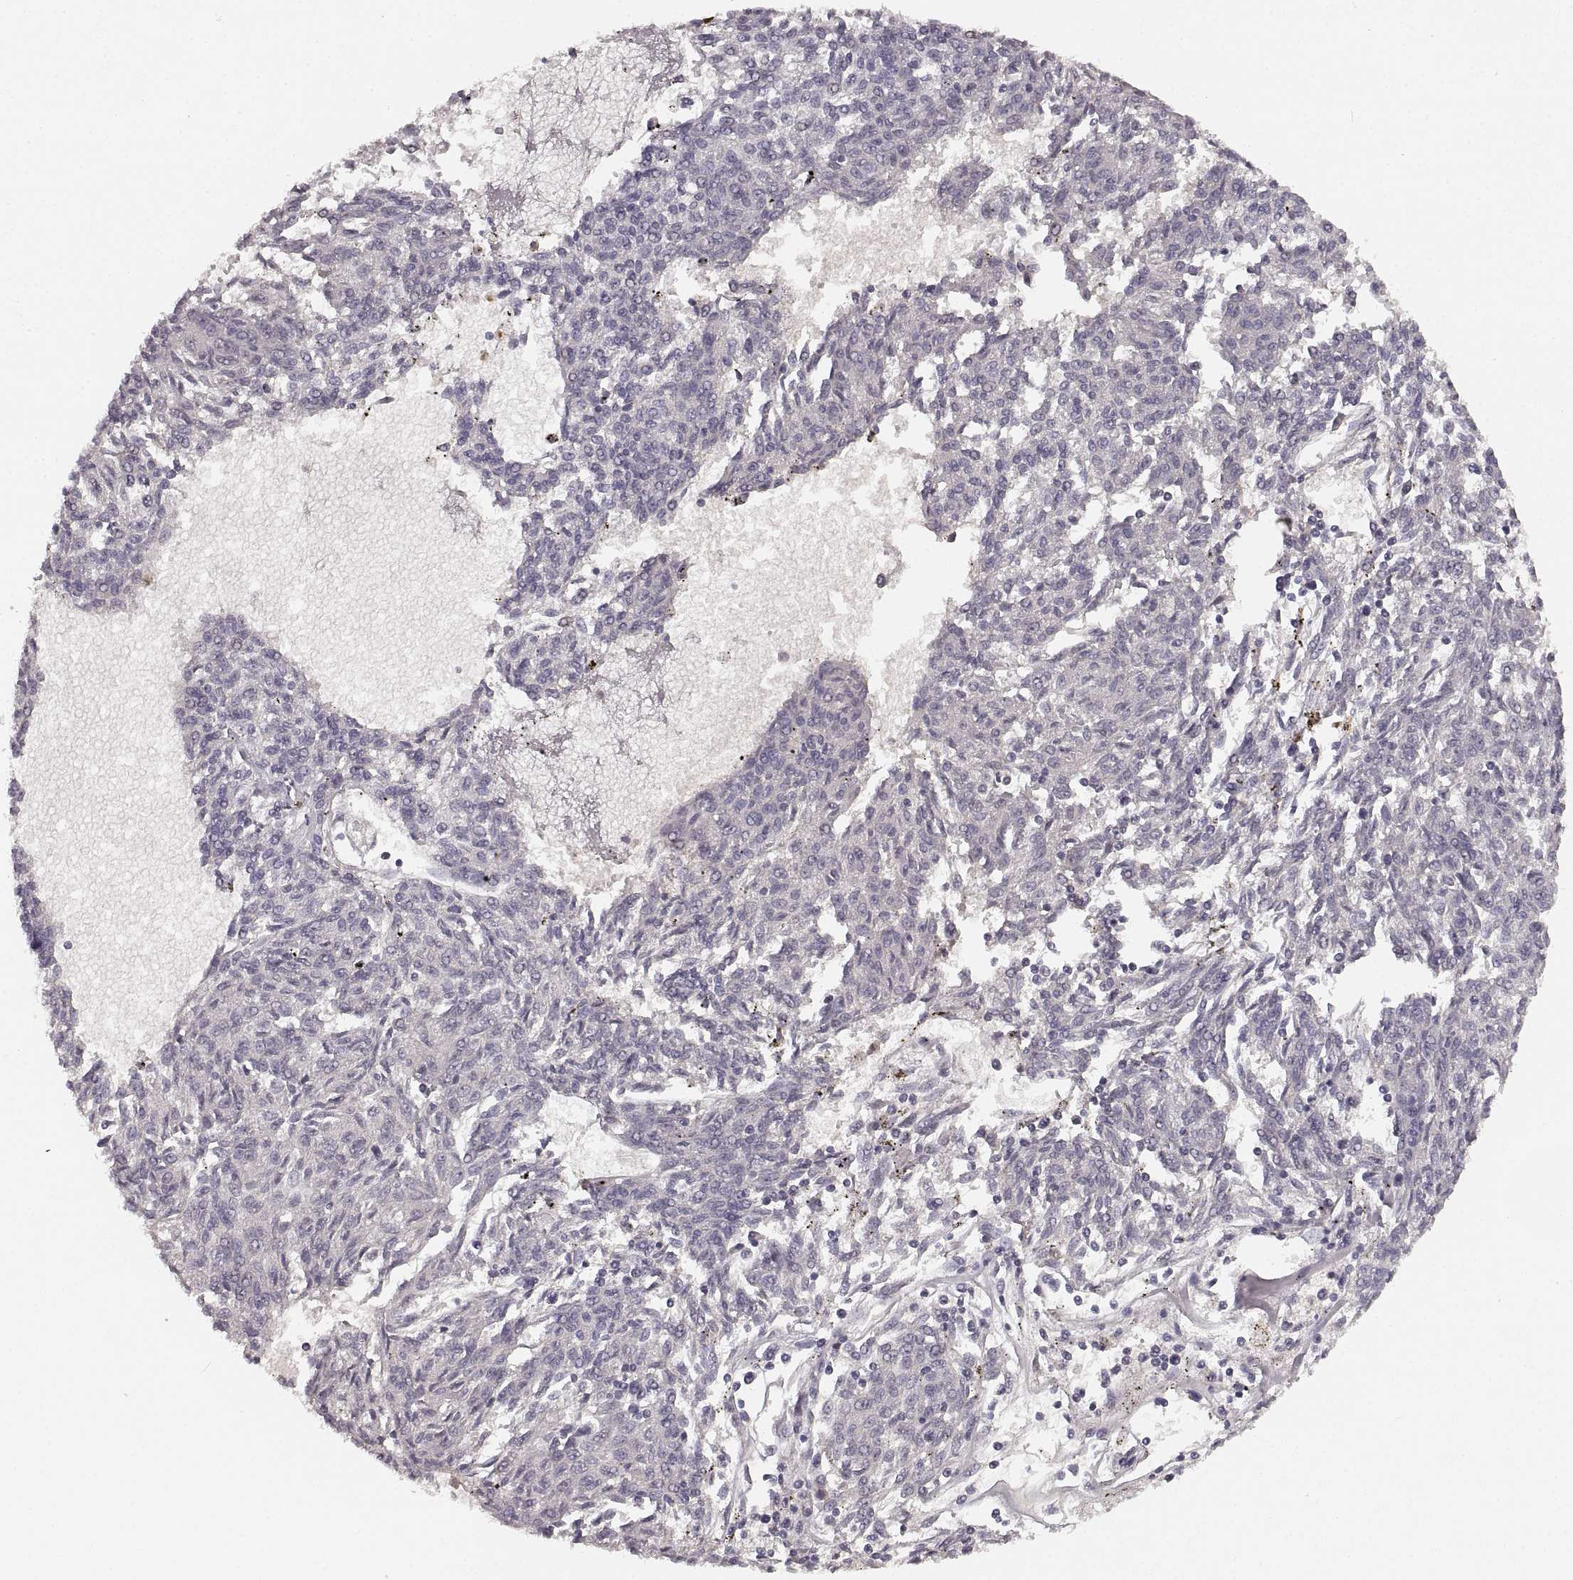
{"staining": {"intensity": "negative", "quantity": "none", "location": "none"}, "tissue": "melanoma", "cell_type": "Tumor cells", "image_type": "cancer", "snomed": [{"axis": "morphology", "description": "Malignant melanoma, NOS"}, {"axis": "topography", "description": "Skin"}], "caption": "Immunohistochemistry of malignant melanoma demonstrates no staining in tumor cells.", "gene": "RUNDC3A", "patient": {"sex": "female", "age": 72}}